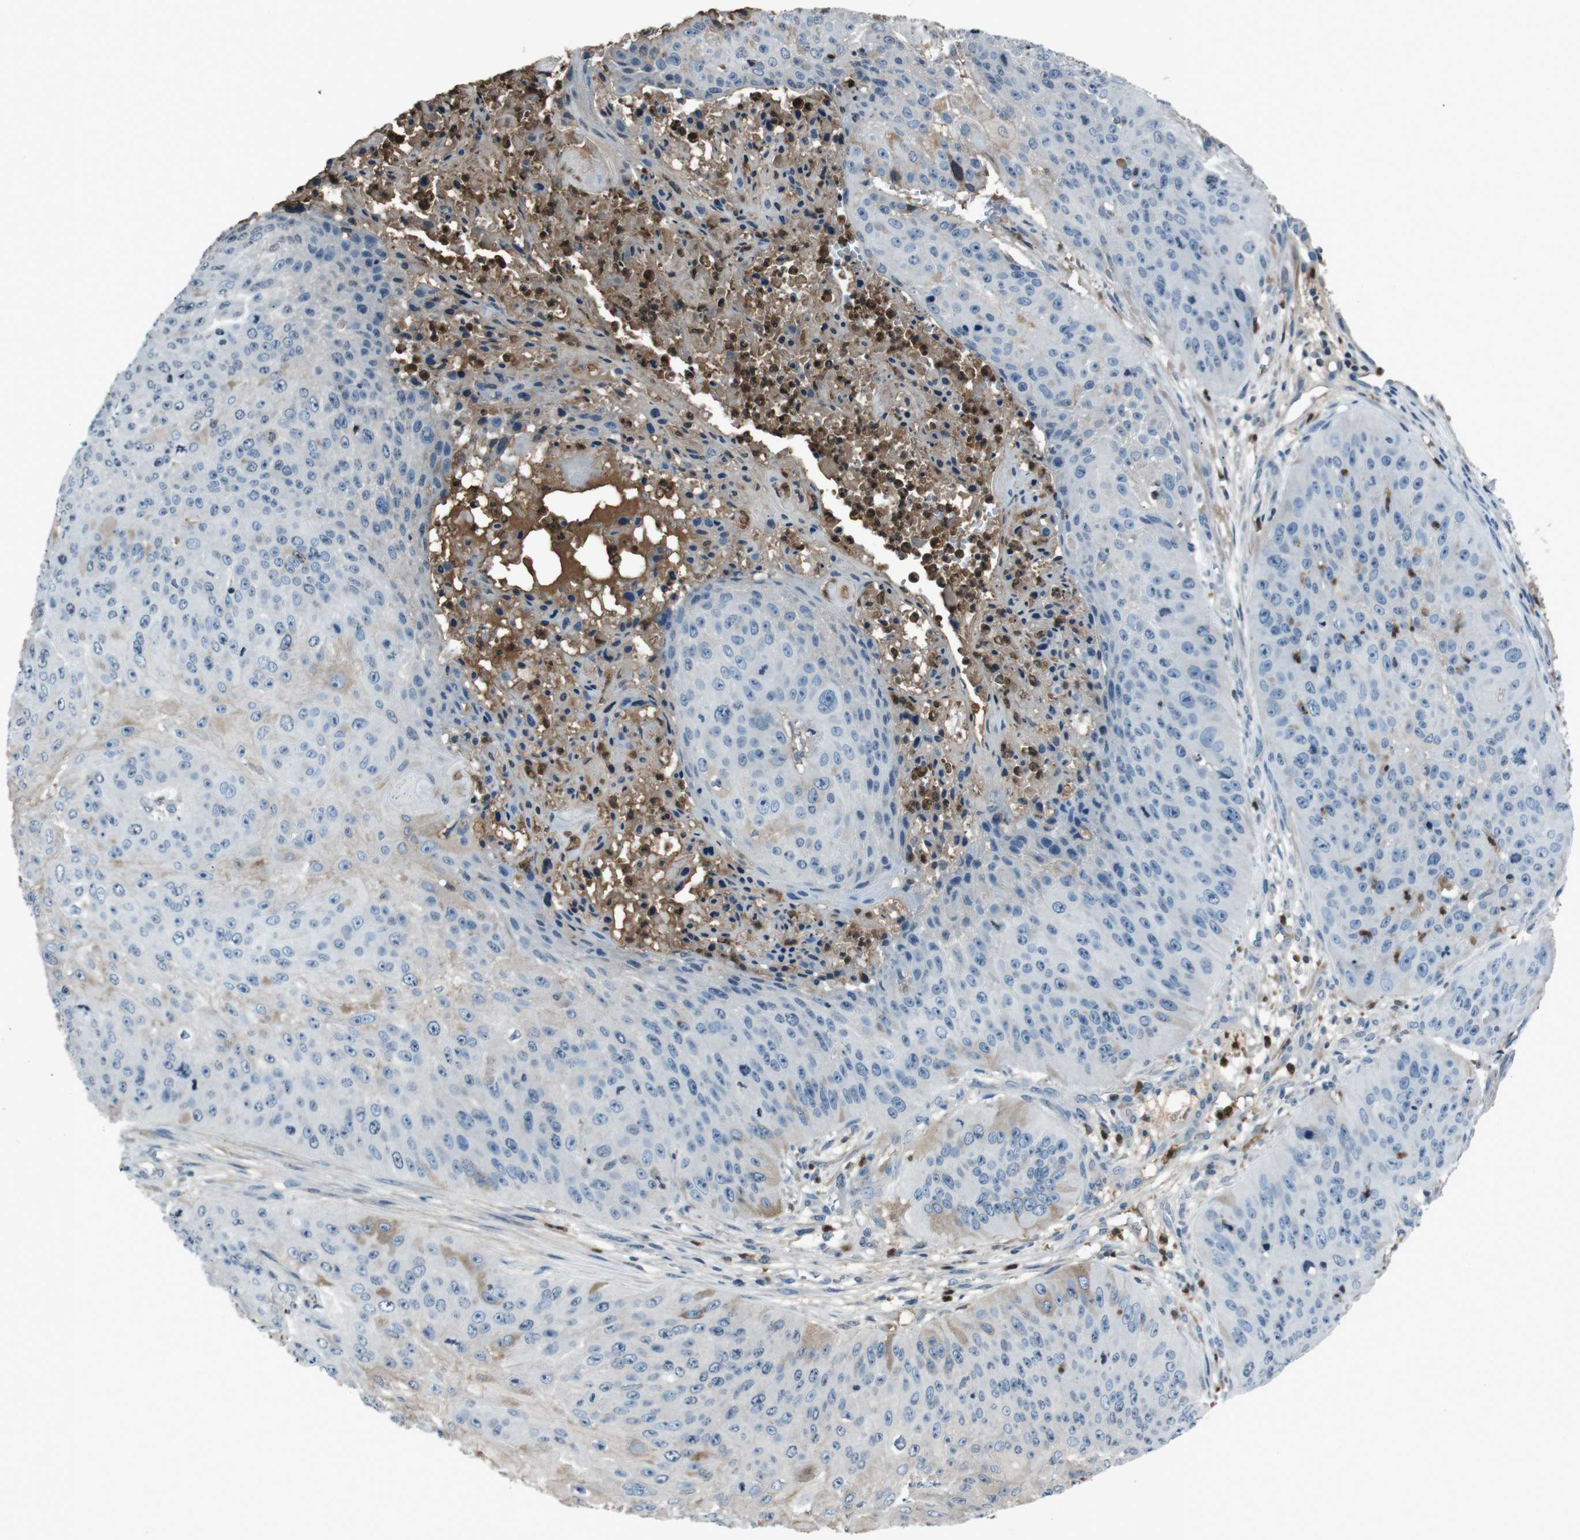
{"staining": {"intensity": "moderate", "quantity": "<25%", "location": "cytoplasmic/membranous"}, "tissue": "skin cancer", "cell_type": "Tumor cells", "image_type": "cancer", "snomed": [{"axis": "morphology", "description": "Squamous cell carcinoma, NOS"}, {"axis": "topography", "description": "Skin"}], "caption": "About <25% of tumor cells in human skin cancer exhibit moderate cytoplasmic/membranous protein expression as visualized by brown immunohistochemical staining.", "gene": "UGT1A6", "patient": {"sex": "female", "age": 80}}